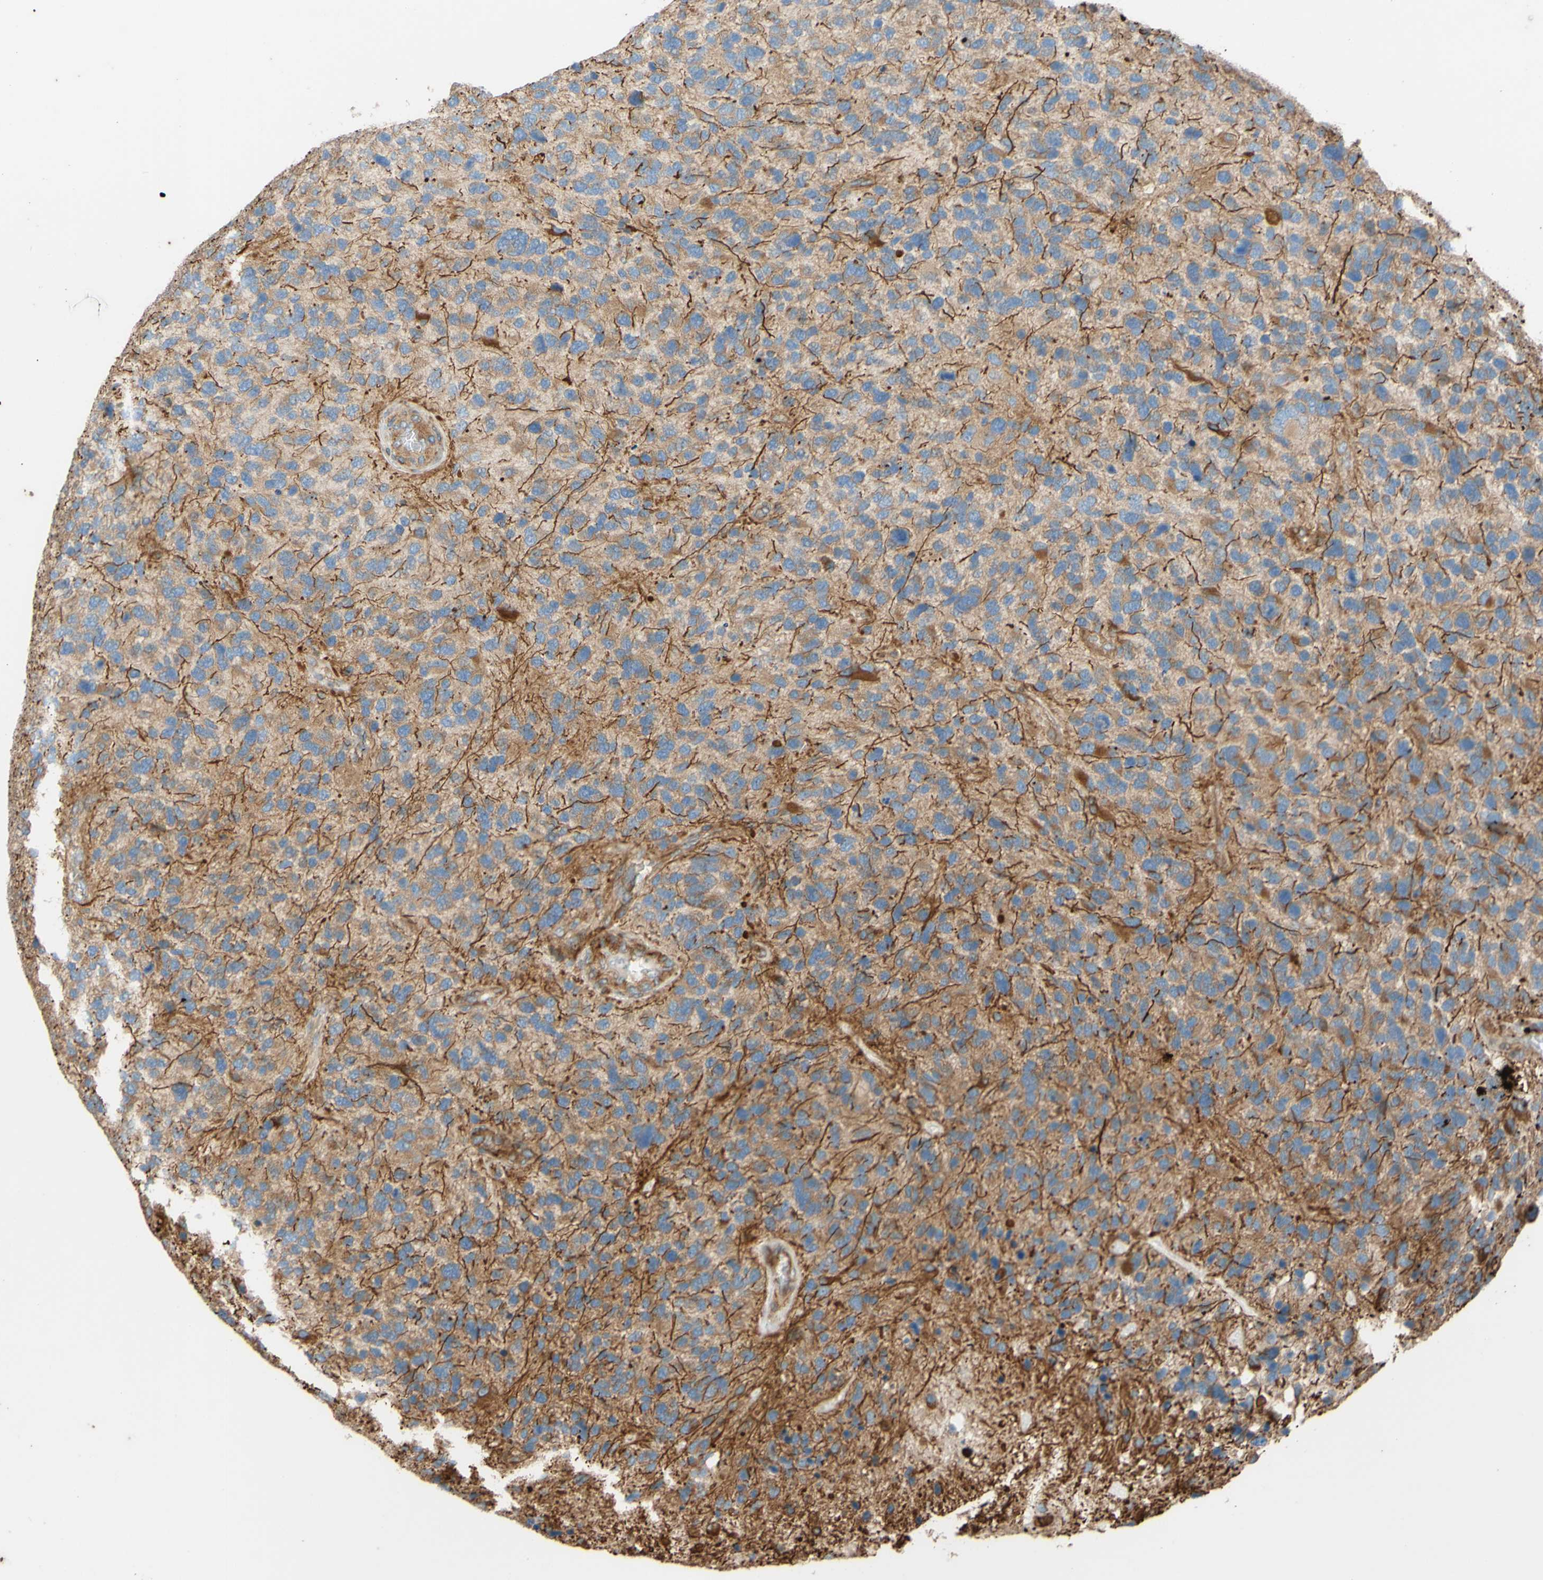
{"staining": {"intensity": "moderate", "quantity": ">75%", "location": "cytoplasmic/membranous"}, "tissue": "glioma", "cell_type": "Tumor cells", "image_type": "cancer", "snomed": [{"axis": "morphology", "description": "Glioma, malignant, High grade"}, {"axis": "topography", "description": "Brain"}], "caption": "A brown stain highlights moderate cytoplasmic/membranous expression of a protein in human glioma tumor cells. (Stains: DAB in brown, nuclei in blue, Microscopy: brightfield microscopy at high magnification).", "gene": "C1orf43", "patient": {"sex": "female", "age": 58}}